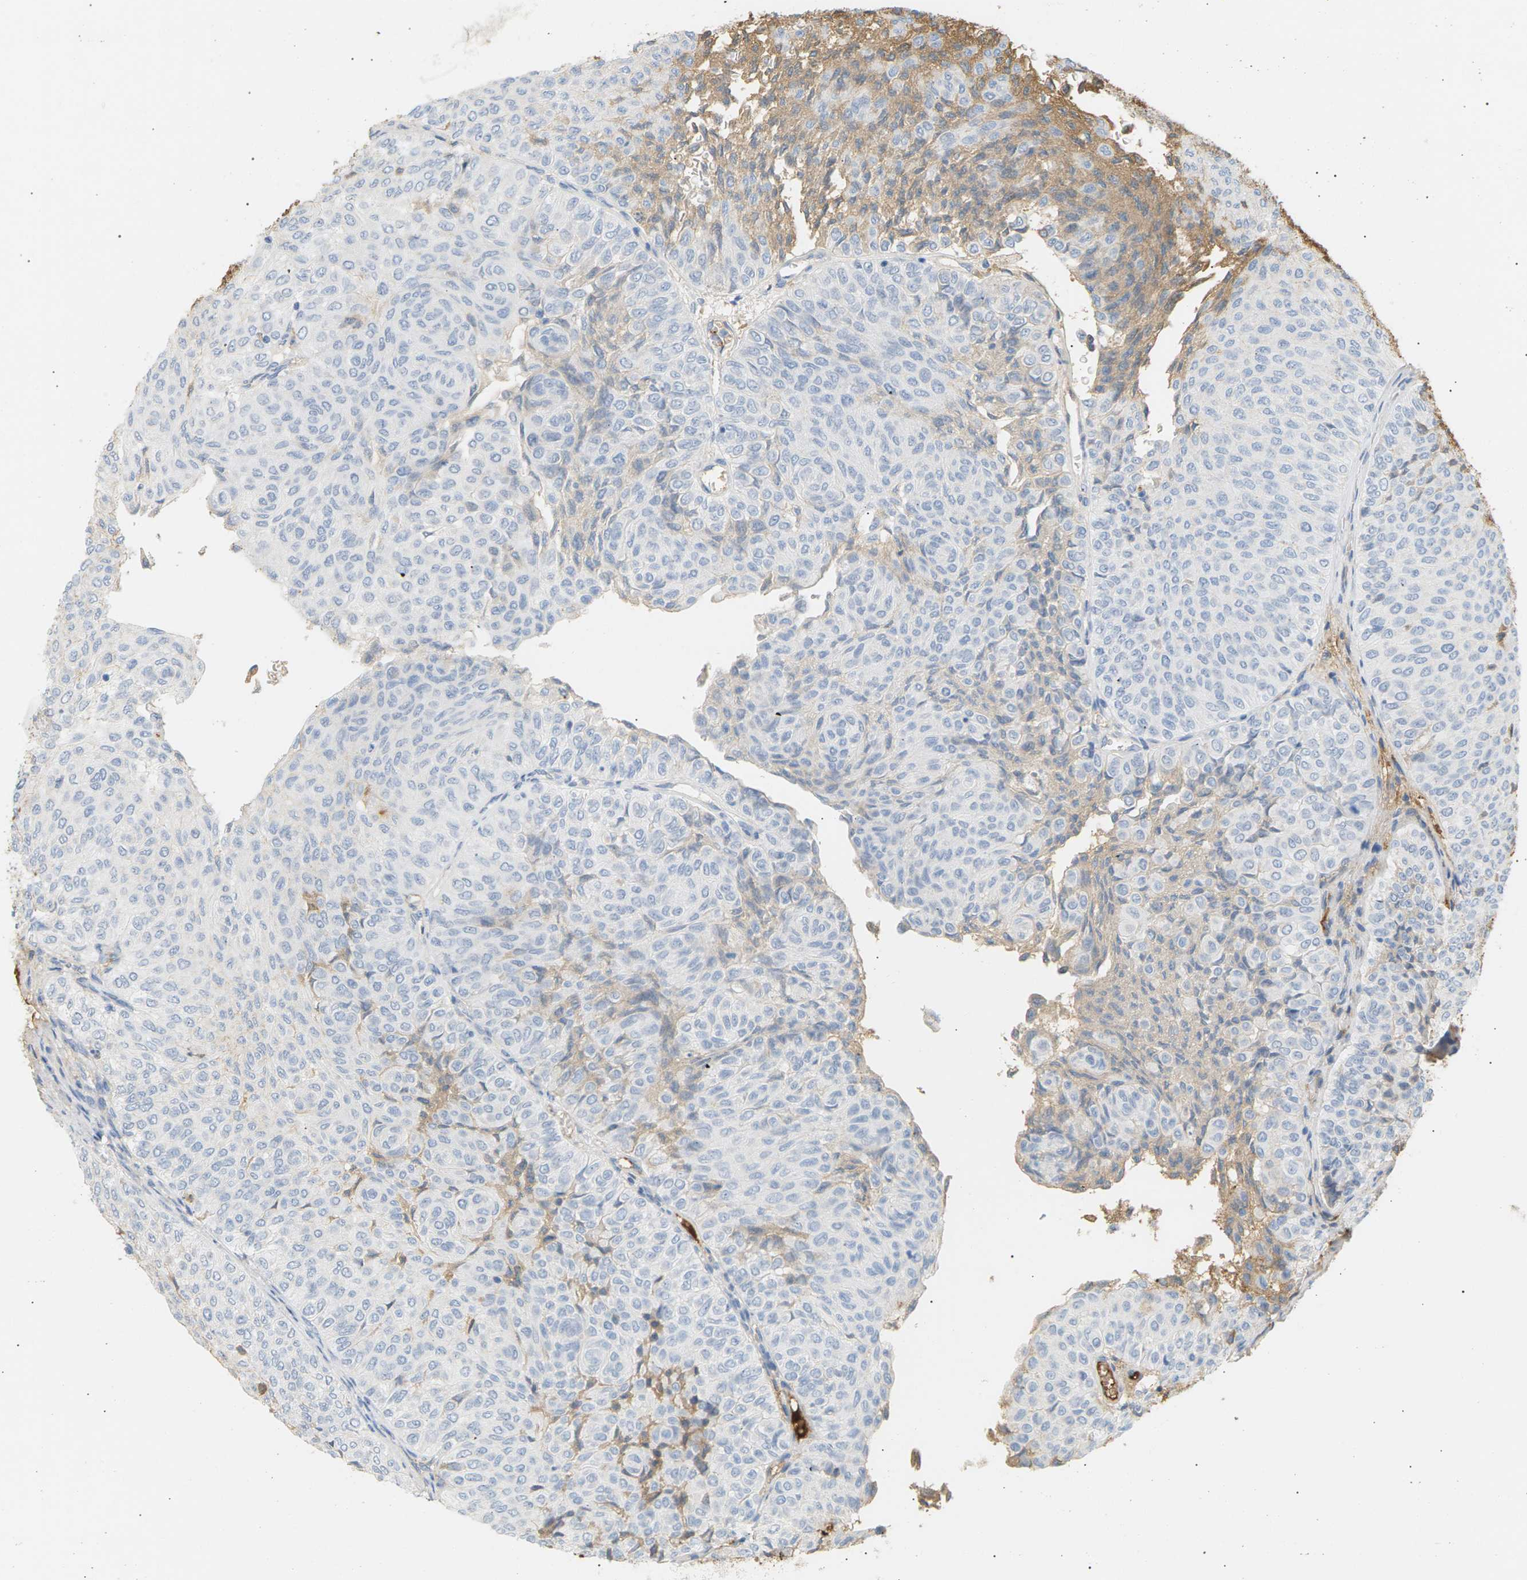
{"staining": {"intensity": "weak", "quantity": "<25%", "location": "cytoplasmic/membranous"}, "tissue": "urothelial cancer", "cell_type": "Tumor cells", "image_type": "cancer", "snomed": [{"axis": "morphology", "description": "Urothelial carcinoma, Low grade"}, {"axis": "topography", "description": "Urinary bladder"}], "caption": "DAB (3,3'-diaminobenzidine) immunohistochemical staining of urothelial cancer exhibits no significant expression in tumor cells. Brightfield microscopy of immunohistochemistry (IHC) stained with DAB (3,3'-diaminobenzidine) (brown) and hematoxylin (blue), captured at high magnification.", "gene": "IGLC3", "patient": {"sex": "male", "age": 78}}